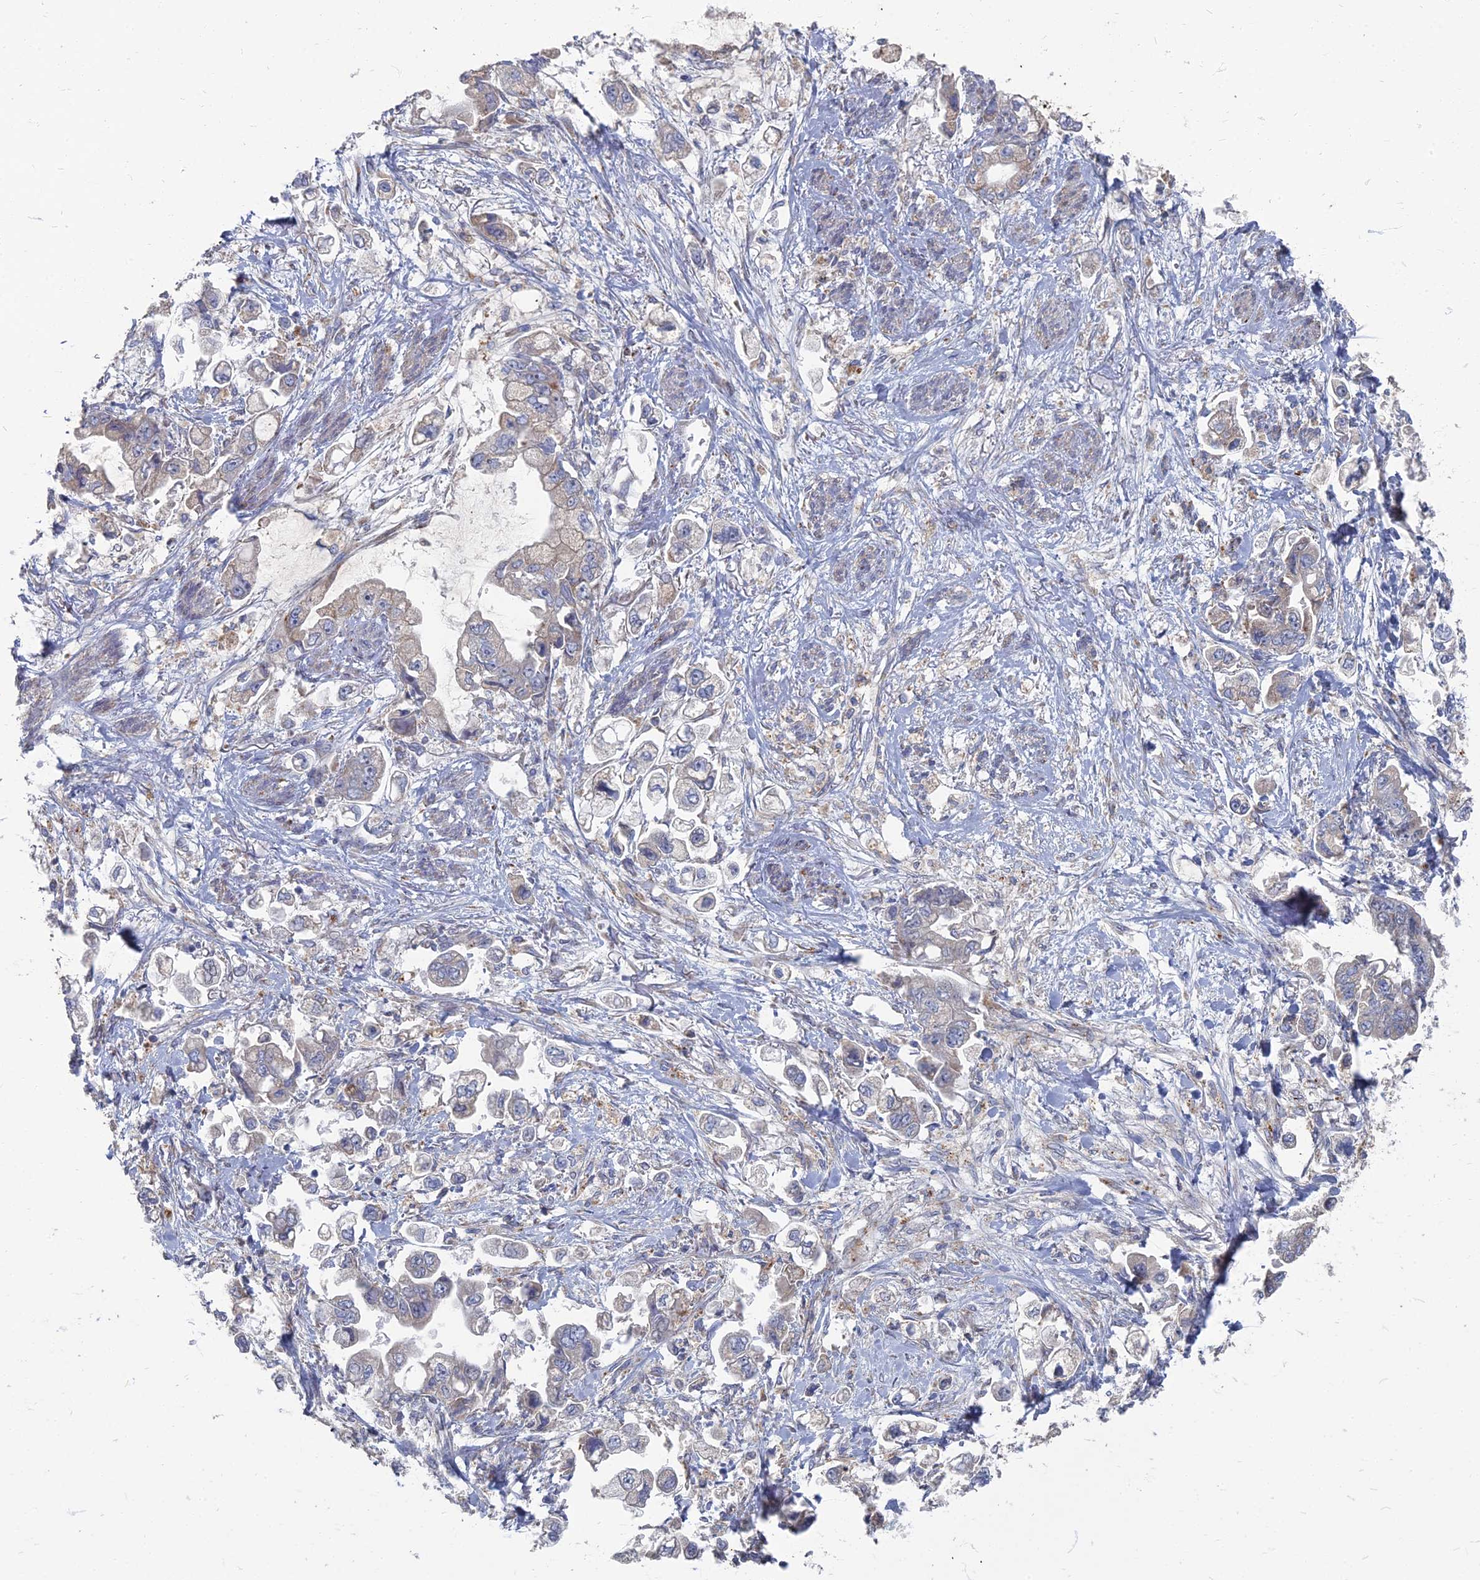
{"staining": {"intensity": "negative", "quantity": "none", "location": "none"}, "tissue": "stomach cancer", "cell_type": "Tumor cells", "image_type": "cancer", "snomed": [{"axis": "morphology", "description": "Adenocarcinoma, NOS"}, {"axis": "topography", "description": "Stomach"}], "caption": "Immunohistochemical staining of stomach cancer reveals no significant expression in tumor cells.", "gene": "TMEM128", "patient": {"sex": "male", "age": 62}}